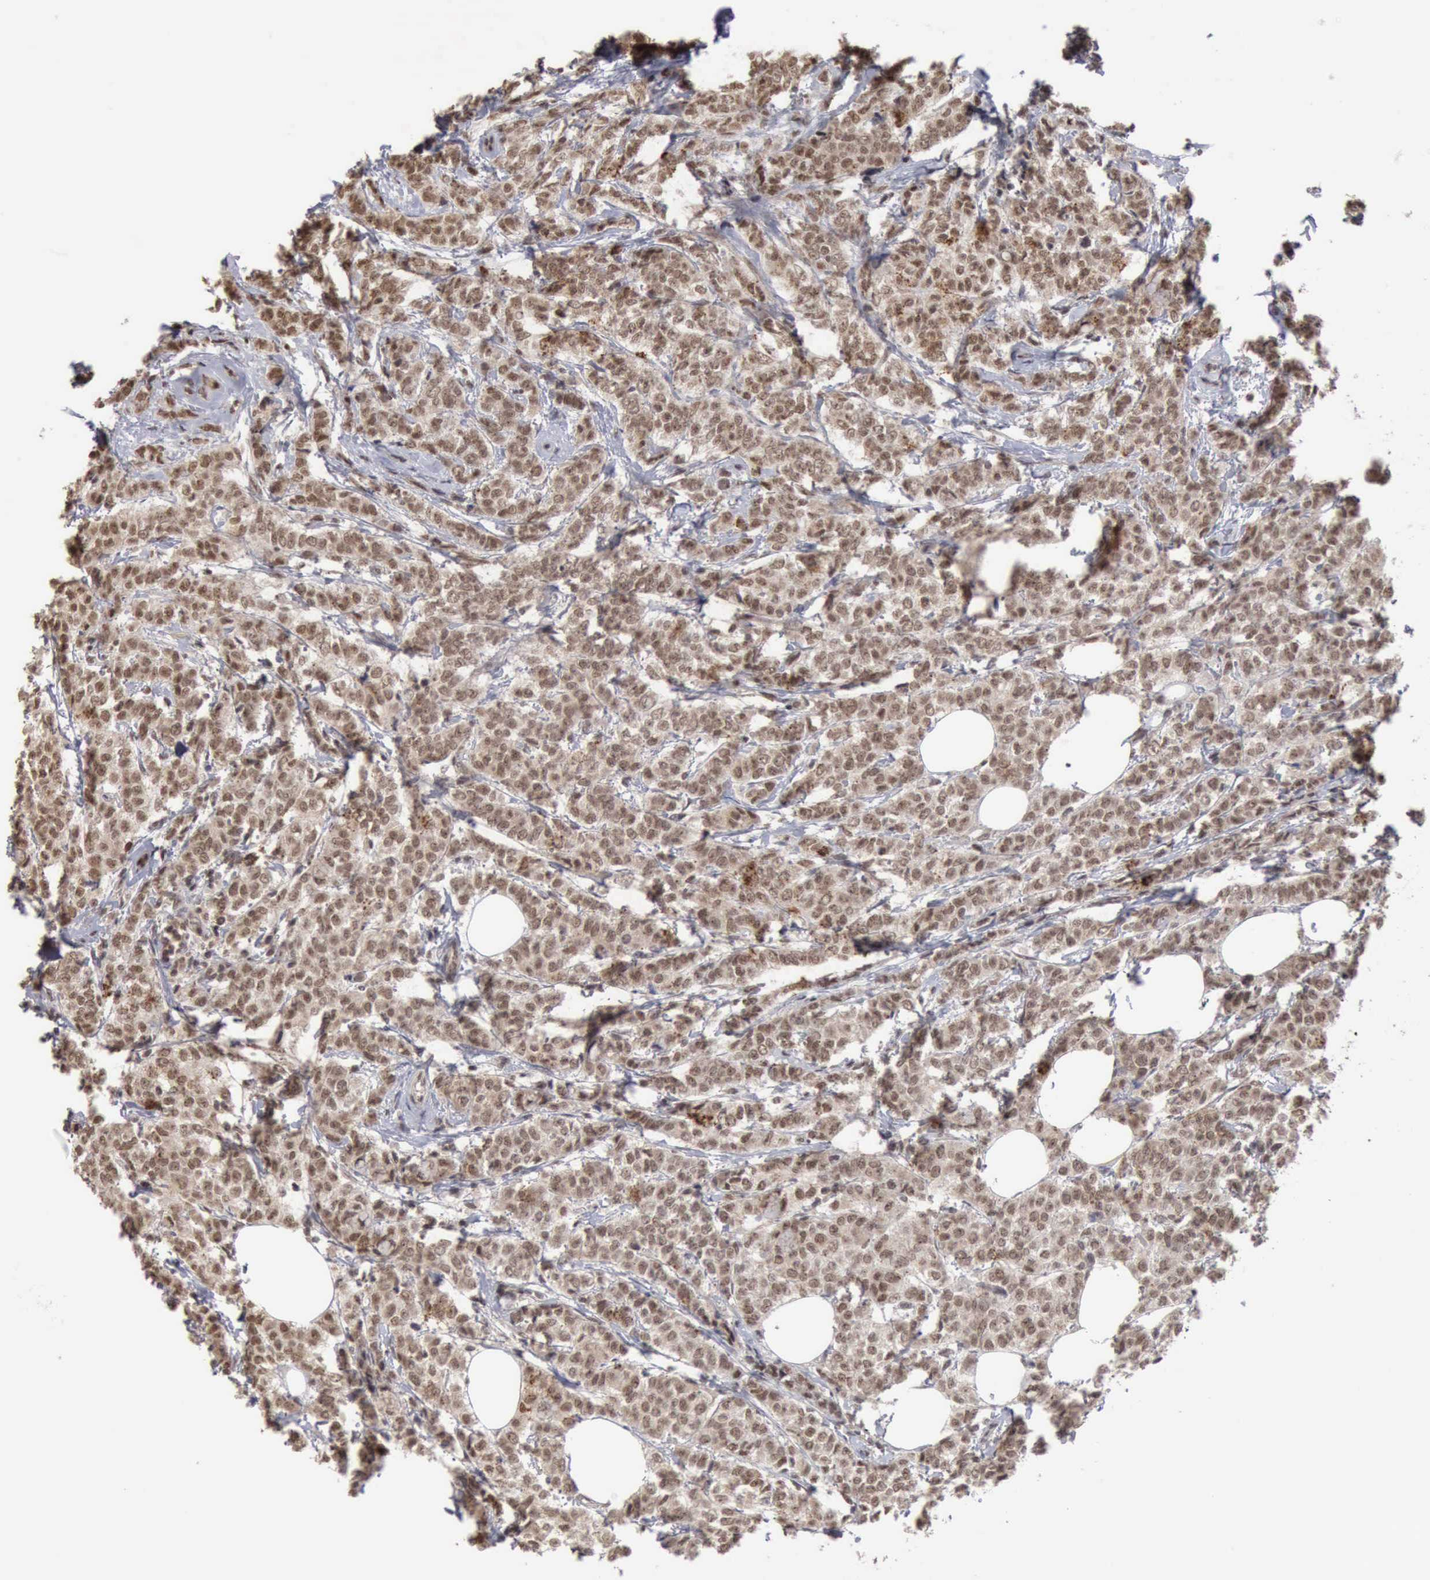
{"staining": {"intensity": "moderate", "quantity": ">75%", "location": "nuclear"}, "tissue": "breast cancer", "cell_type": "Tumor cells", "image_type": "cancer", "snomed": [{"axis": "morphology", "description": "Lobular carcinoma"}, {"axis": "topography", "description": "Breast"}], "caption": "Immunohistochemistry (IHC) of breast cancer demonstrates medium levels of moderate nuclear positivity in about >75% of tumor cells. The protein is shown in brown color, while the nuclei are stained blue.", "gene": "CDKN2A", "patient": {"sex": "female", "age": 60}}